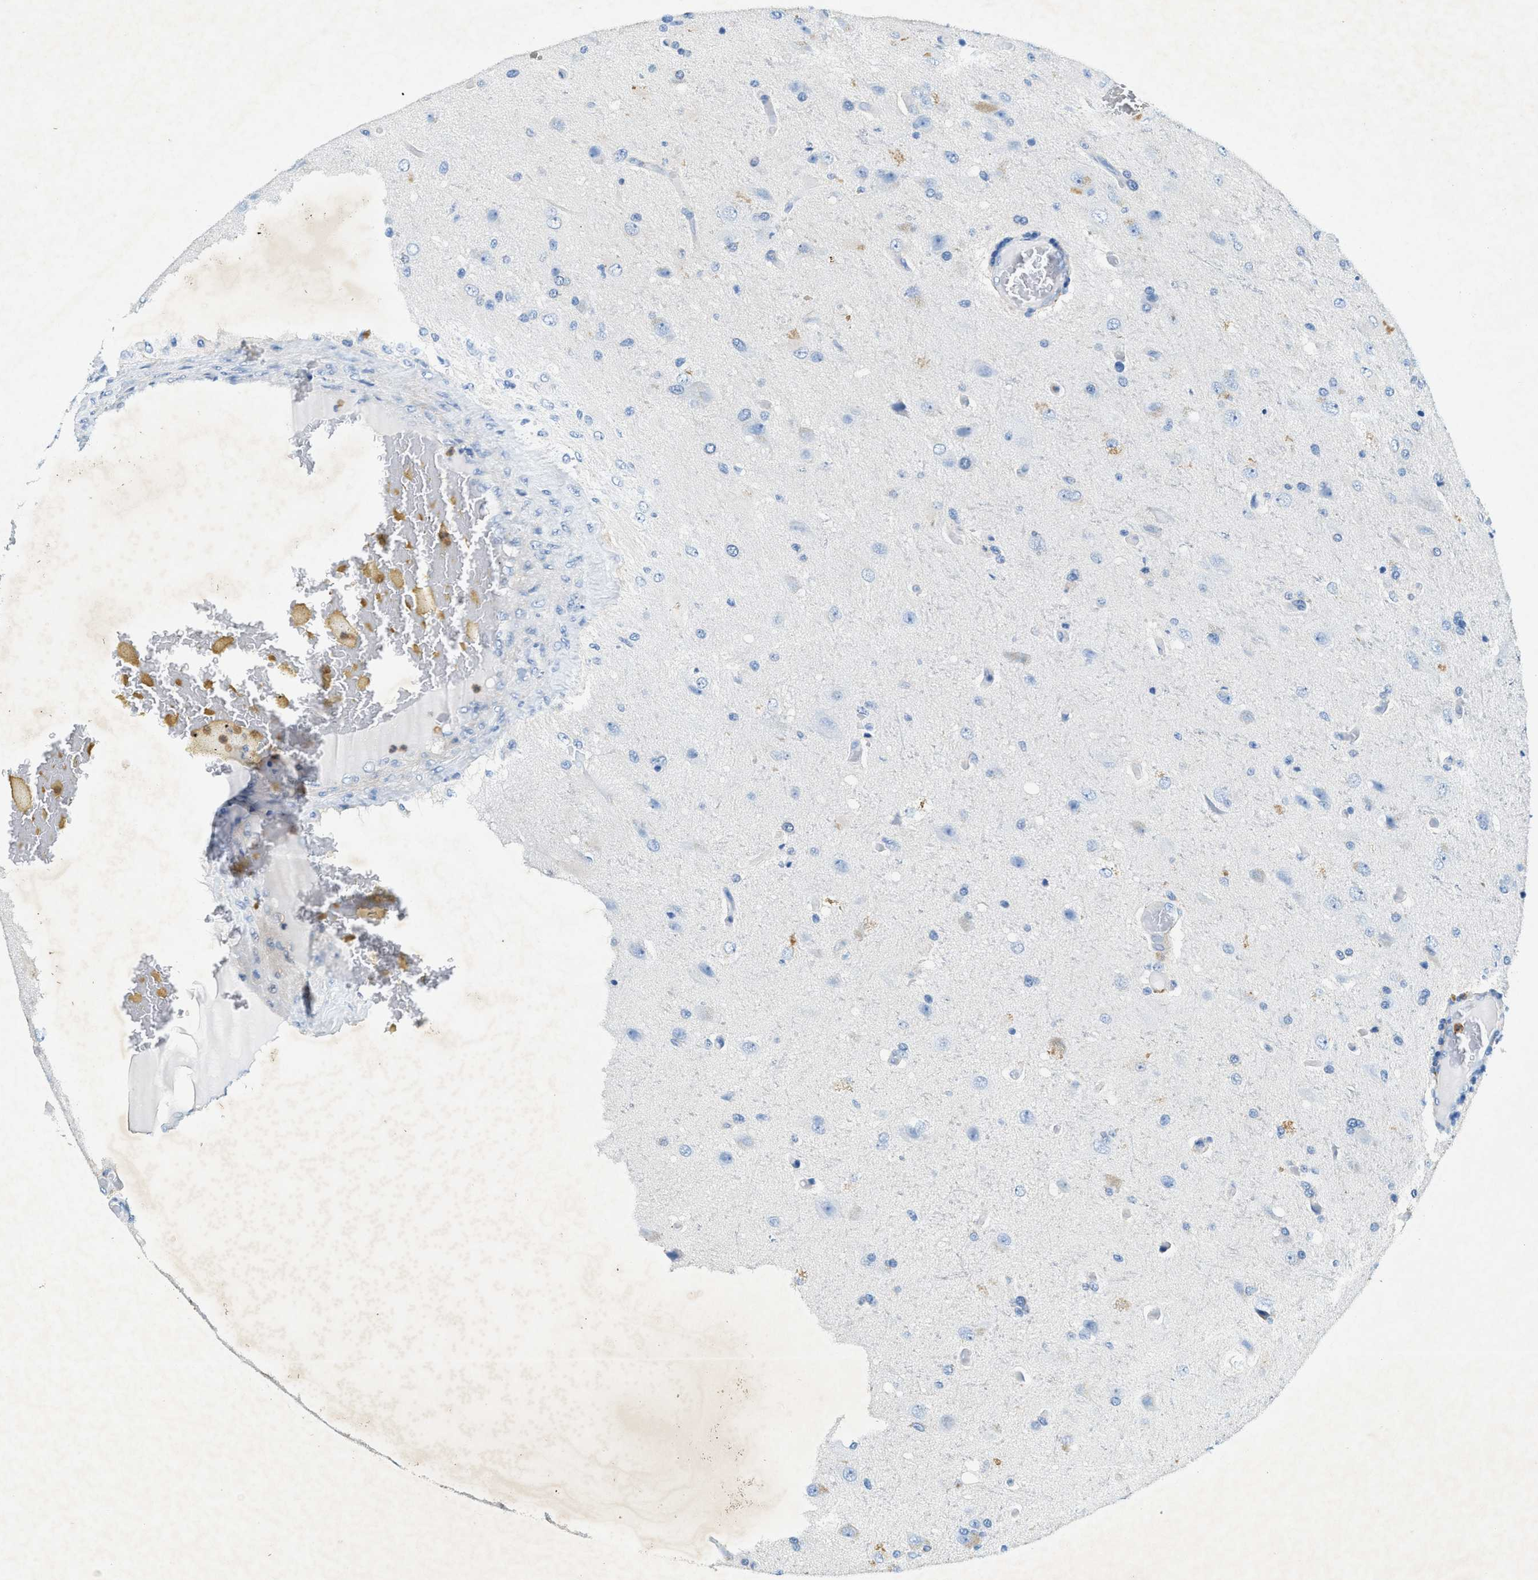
{"staining": {"intensity": "negative", "quantity": "none", "location": "none"}, "tissue": "glioma", "cell_type": "Tumor cells", "image_type": "cancer", "snomed": [{"axis": "morphology", "description": "Normal tissue, NOS"}, {"axis": "morphology", "description": "Glioma, malignant, High grade"}, {"axis": "topography", "description": "Cerebral cortex"}], "caption": "The histopathology image exhibits no staining of tumor cells in glioma. Nuclei are stained in blue.", "gene": "ZDHHC13", "patient": {"sex": "male", "age": 77}}